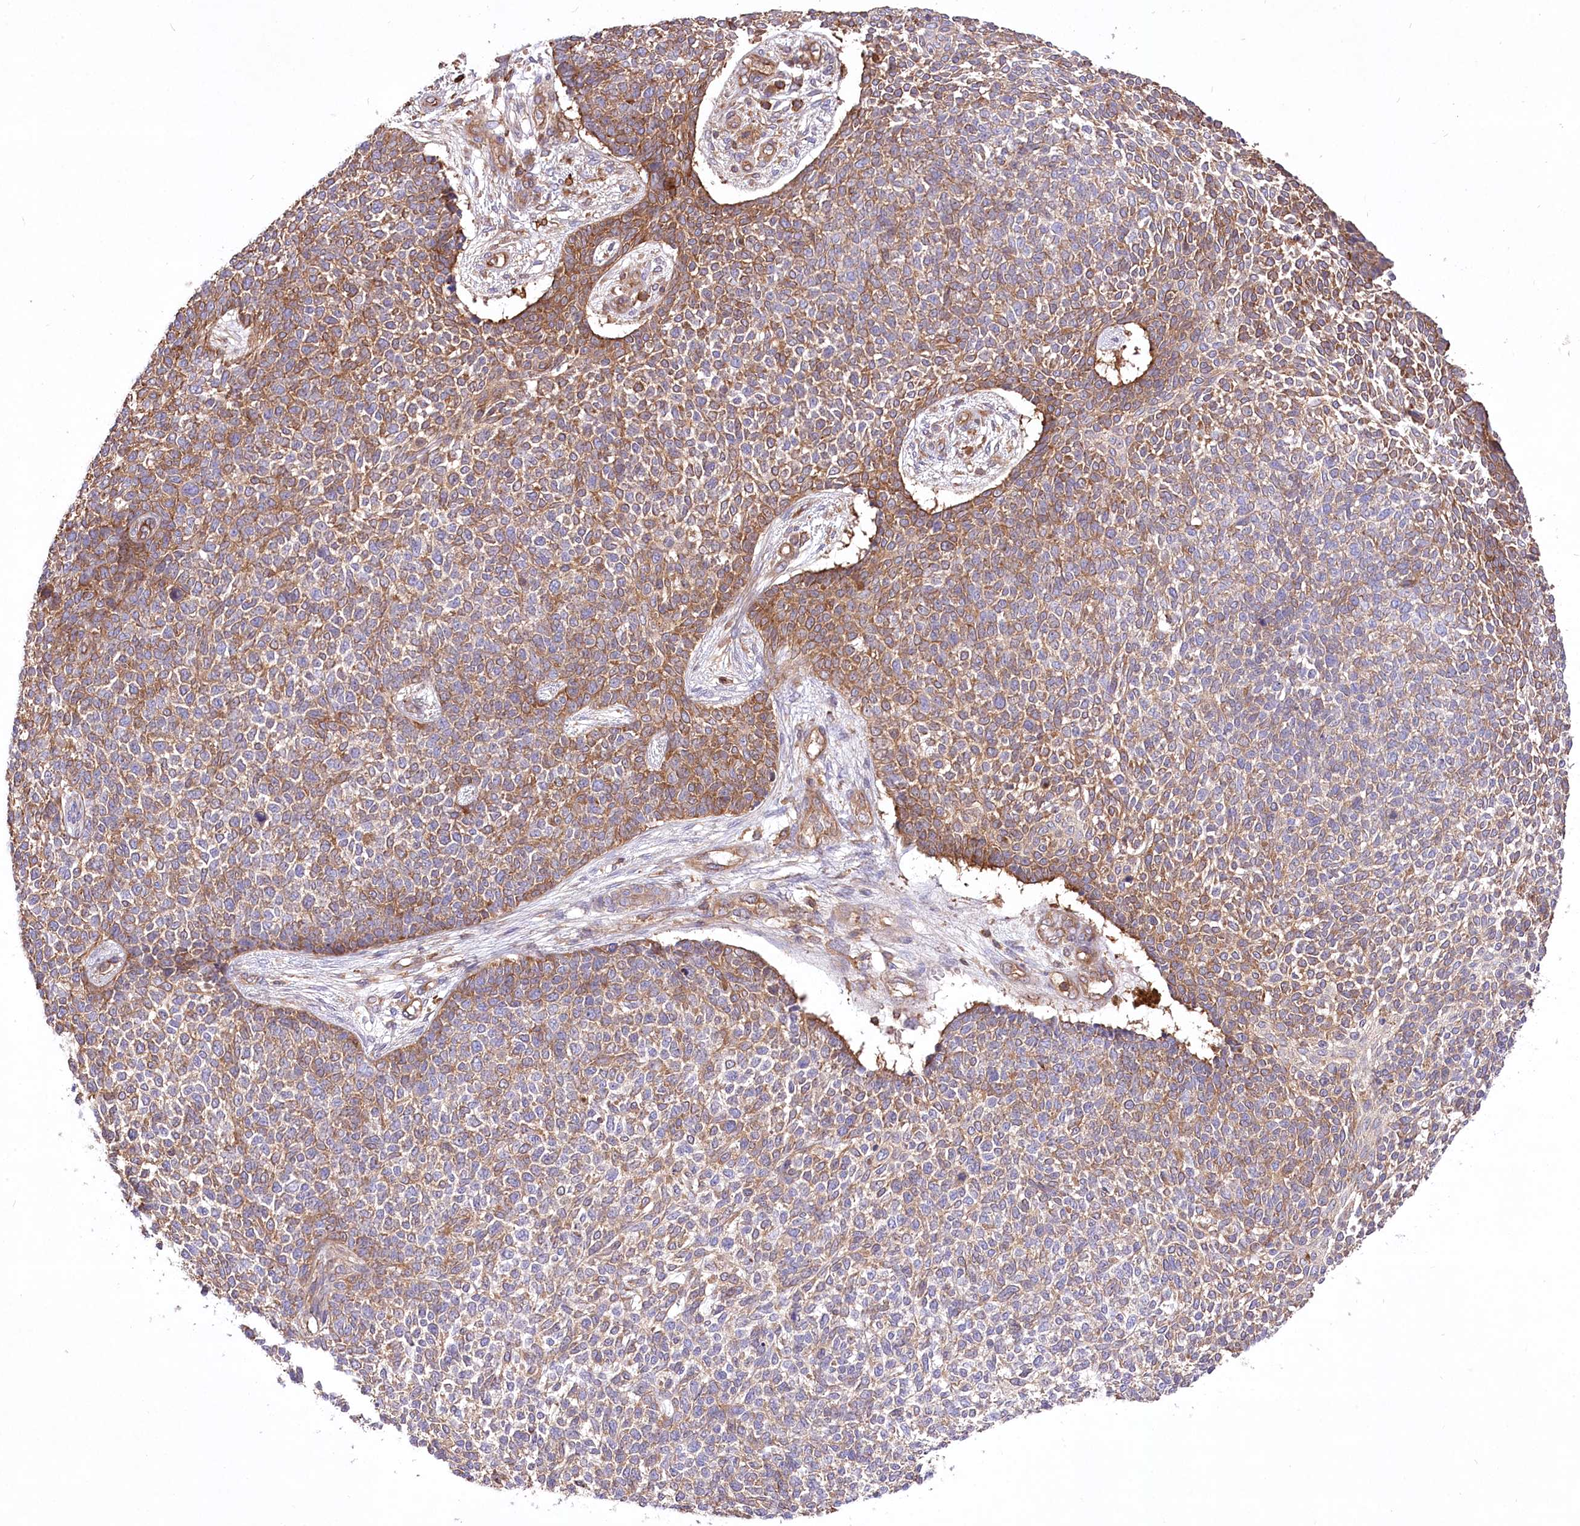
{"staining": {"intensity": "moderate", "quantity": ">75%", "location": "cytoplasmic/membranous"}, "tissue": "skin cancer", "cell_type": "Tumor cells", "image_type": "cancer", "snomed": [{"axis": "morphology", "description": "Basal cell carcinoma"}, {"axis": "topography", "description": "Skin"}], "caption": "This micrograph reveals immunohistochemistry (IHC) staining of basal cell carcinoma (skin), with medium moderate cytoplasmic/membranous expression in about >75% of tumor cells.", "gene": "UMPS", "patient": {"sex": "female", "age": 84}}